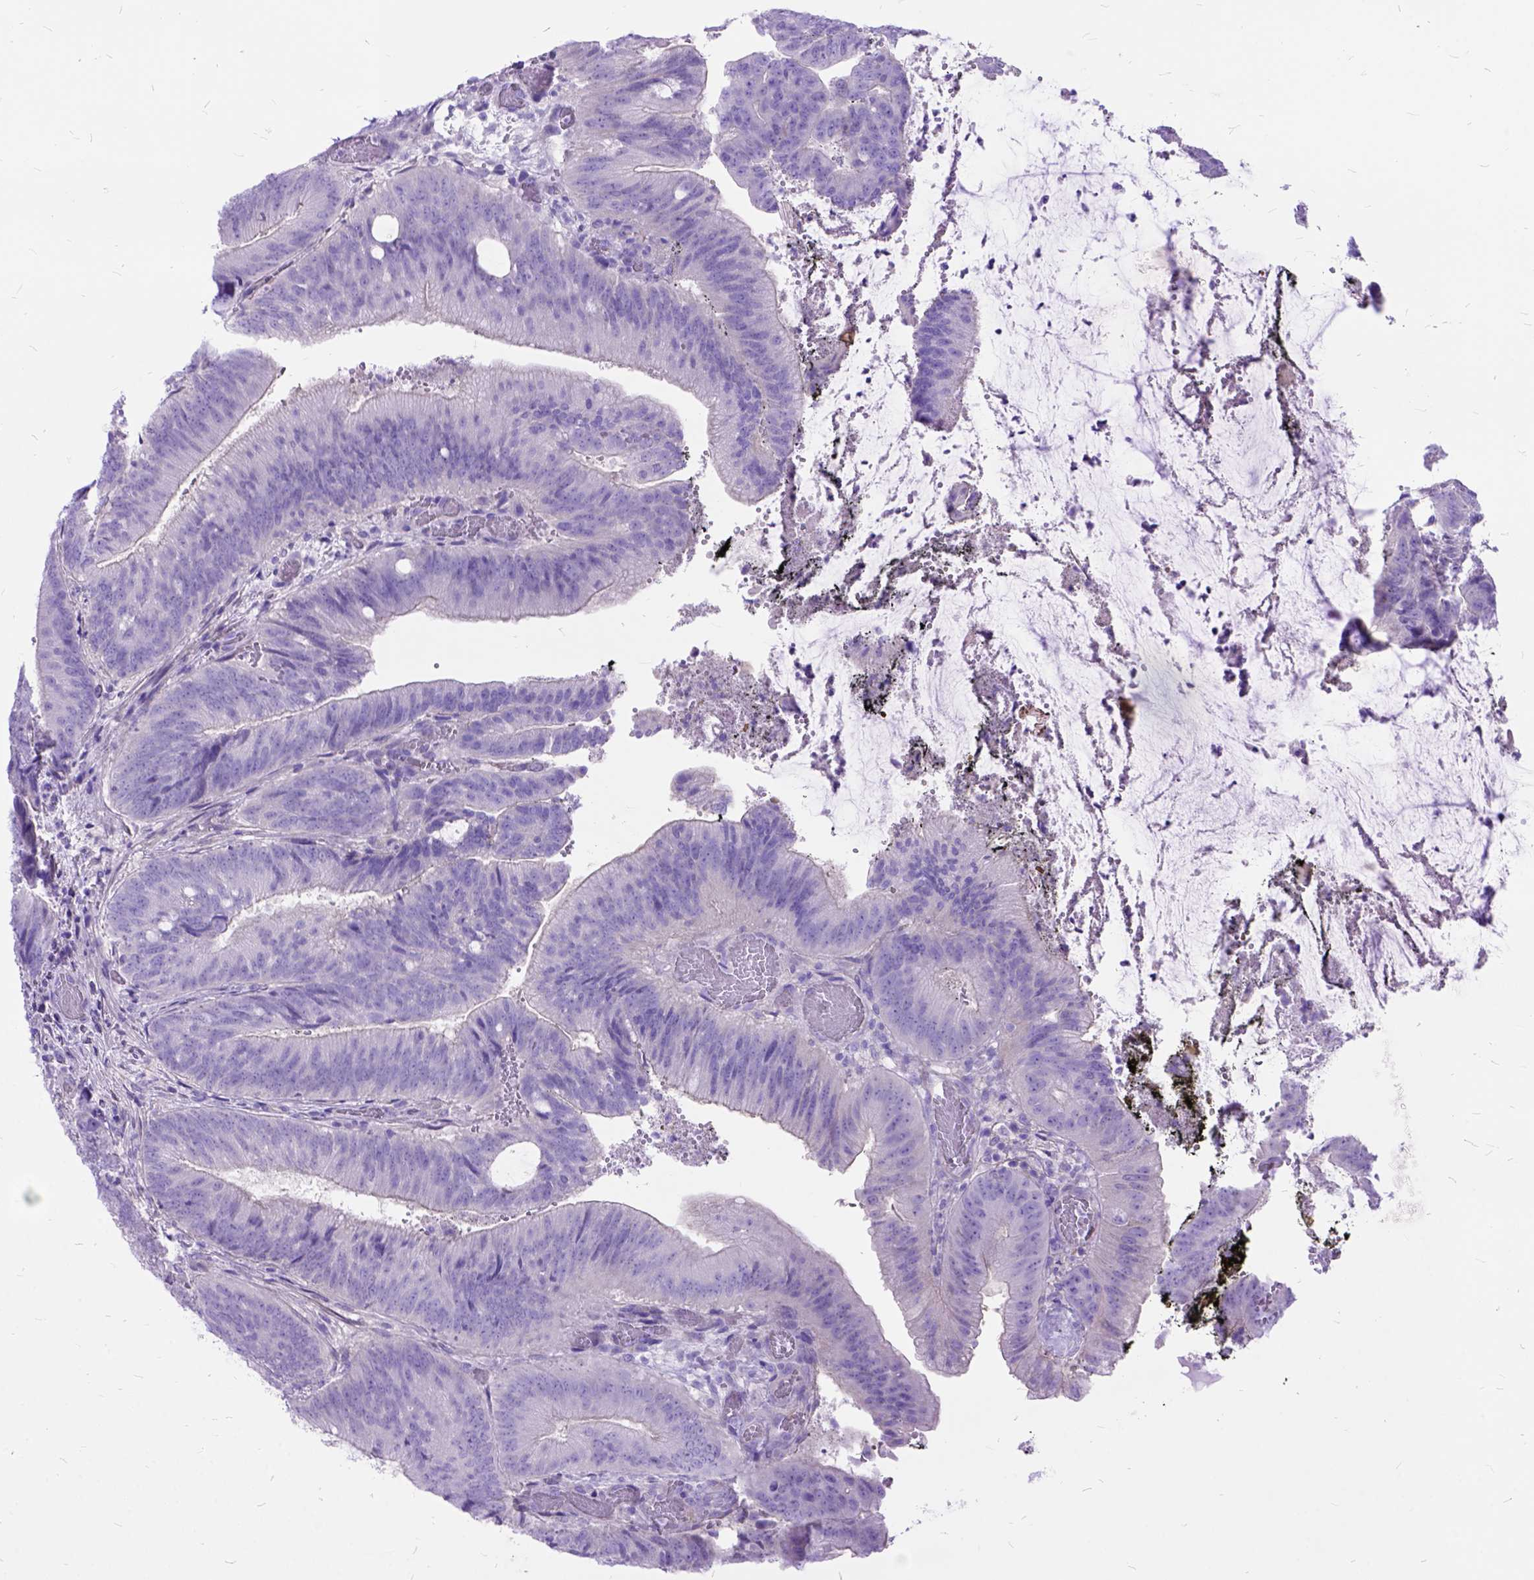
{"staining": {"intensity": "negative", "quantity": "none", "location": "none"}, "tissue": "colorectal cancer", "cell_type": "Tumor cells", "image_type": "cancer", "snomed": [{"axis": "morphology", "description": "Adenocarcinoma, NOS"}, {"axis": "topography", "description": "Colon"}], "caption": "This photomicrograph is of colorectal cancer stained with immunohistochemistry (IHC) to label a protein in brown with the nuclei are counter-stained blue. There is no expression in tumor cells. Nuclei are stained in blue.", "gene": "ARL9", "patient": {"sex": "female", "age": 43}}